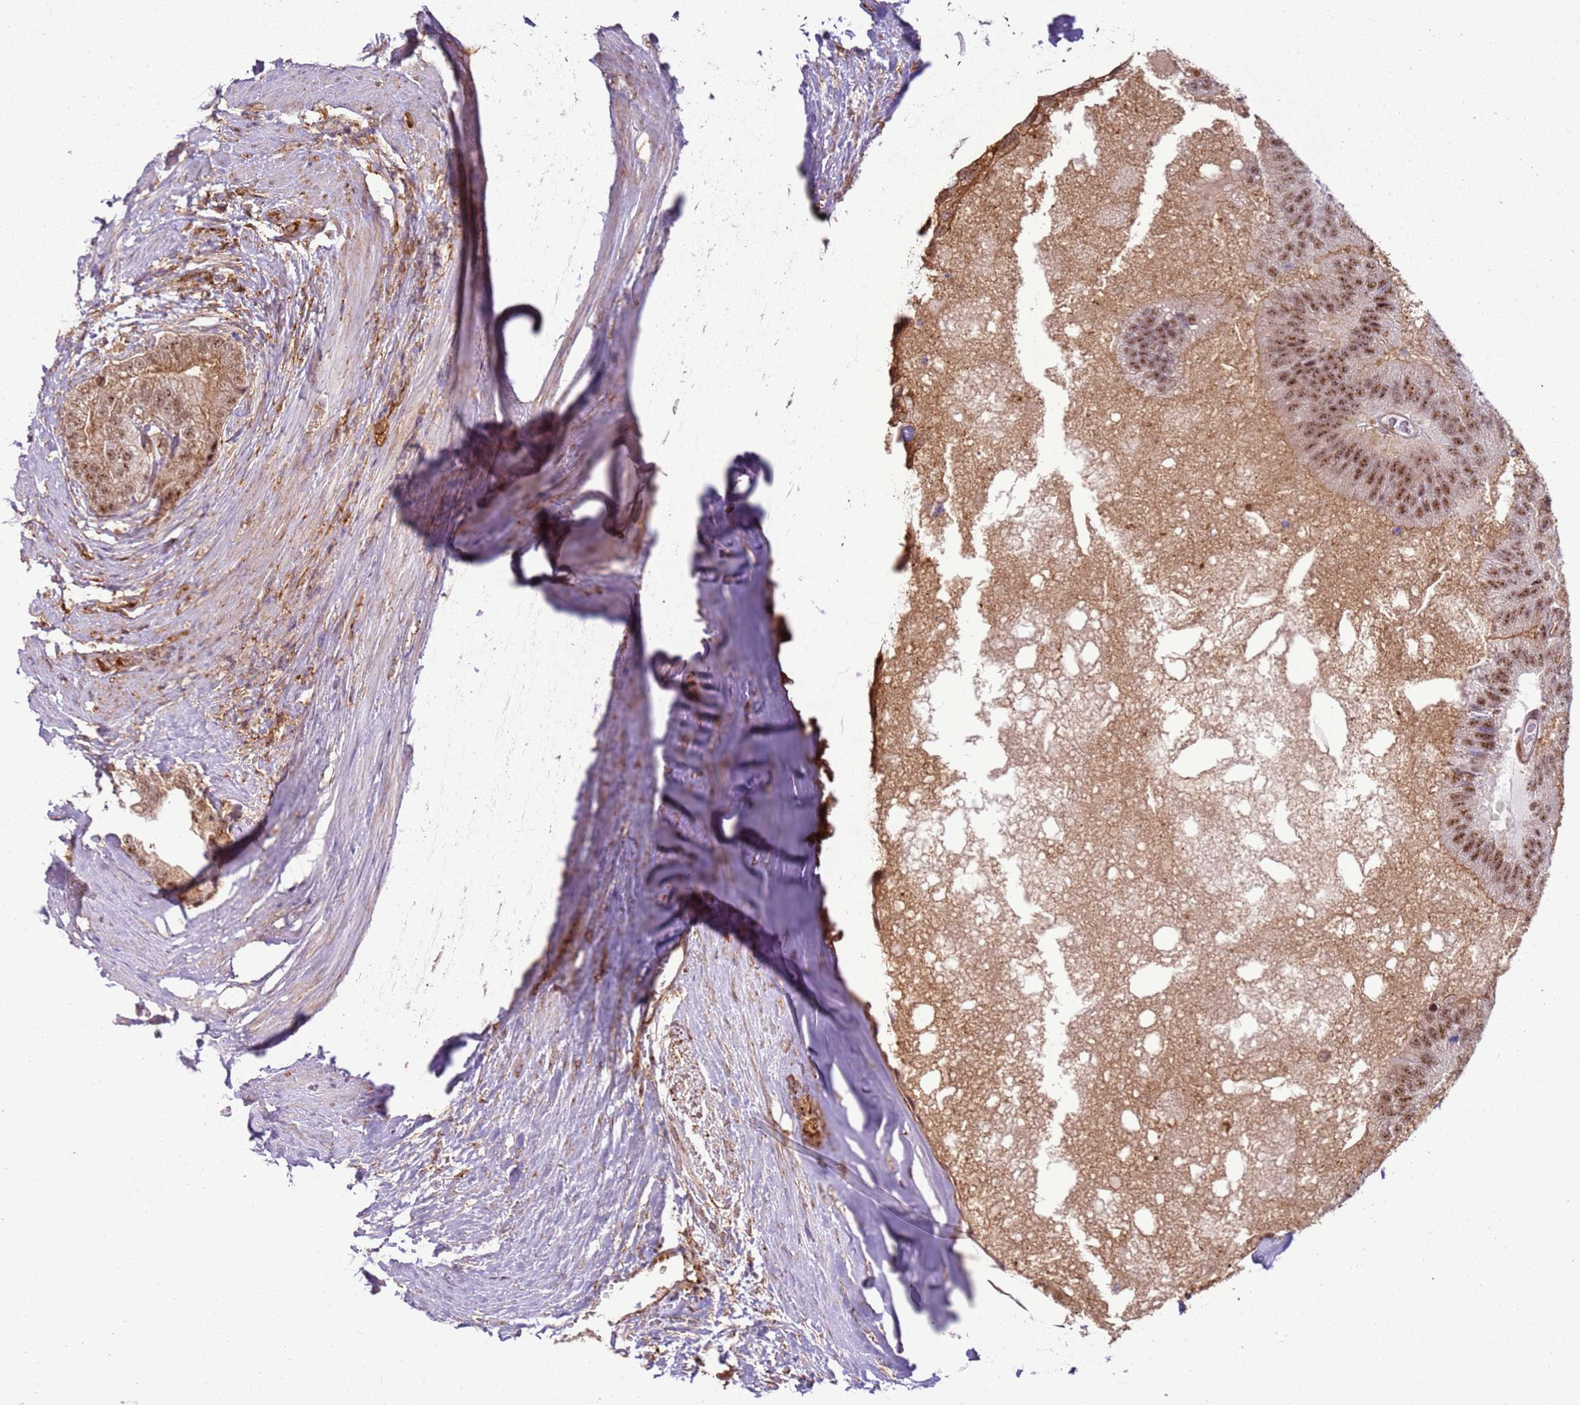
{"staining": {"intensity": "moderate", "quantity": ">75%", "location": "nuclear"}, "tissue": "prostate cancer", "cell_type": "Tumor cells", "image_type": "cancer", "snomed": [{"axis": "morphology", "description": "Adenocarcinoma, High grade"}, {"axis": "topography", "description": "Prostate"}], "caption": "Immunohistochemical staining of human prostate cancer shows medium levels of moderate nuclear protein expression in approximately >75% of tumor cells. Nuclei are stained in blue.", "gene": "GABRE", "patient": {"sex": "male", "age": 70}}